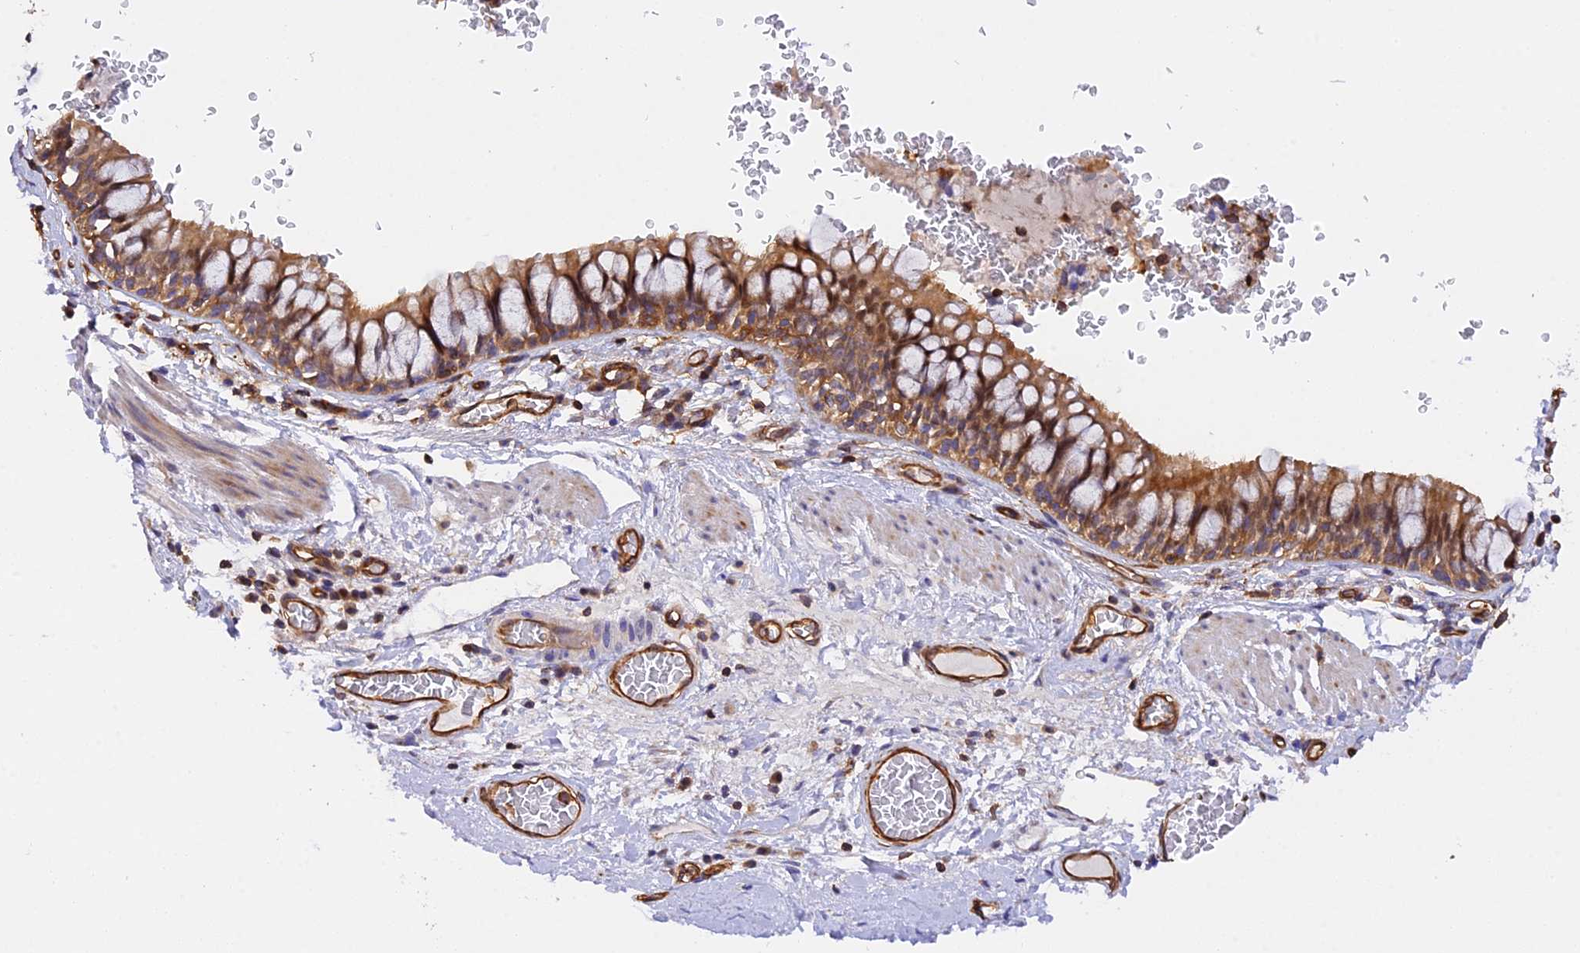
{"staining": {"intensity": "moderate", "quantity": ">75%", "location": "cytoplasmic/membranous"}, "tissue": "bronchus", "cell_type": "Respiratory epithelial cells", "image_type": "normal", "snomed": [{"axis": "morphology", "description": "Normal tissue, NOS"}, {"axis": "topography", "description": "Cartilage tissue"}, {"axis": "topography", "description": "Bronchus"}], "caption": "Brown immunohistochemical staining in benign bronchus demonstrates moderate cytoplasmic/membranous expression in approximately >75% of respiratory epithelial cells. (Brightfield microscopy of DAB IHC at high magnification).", "gene": "C5orf22", "patient": {"sex": "female", "age": 36}}